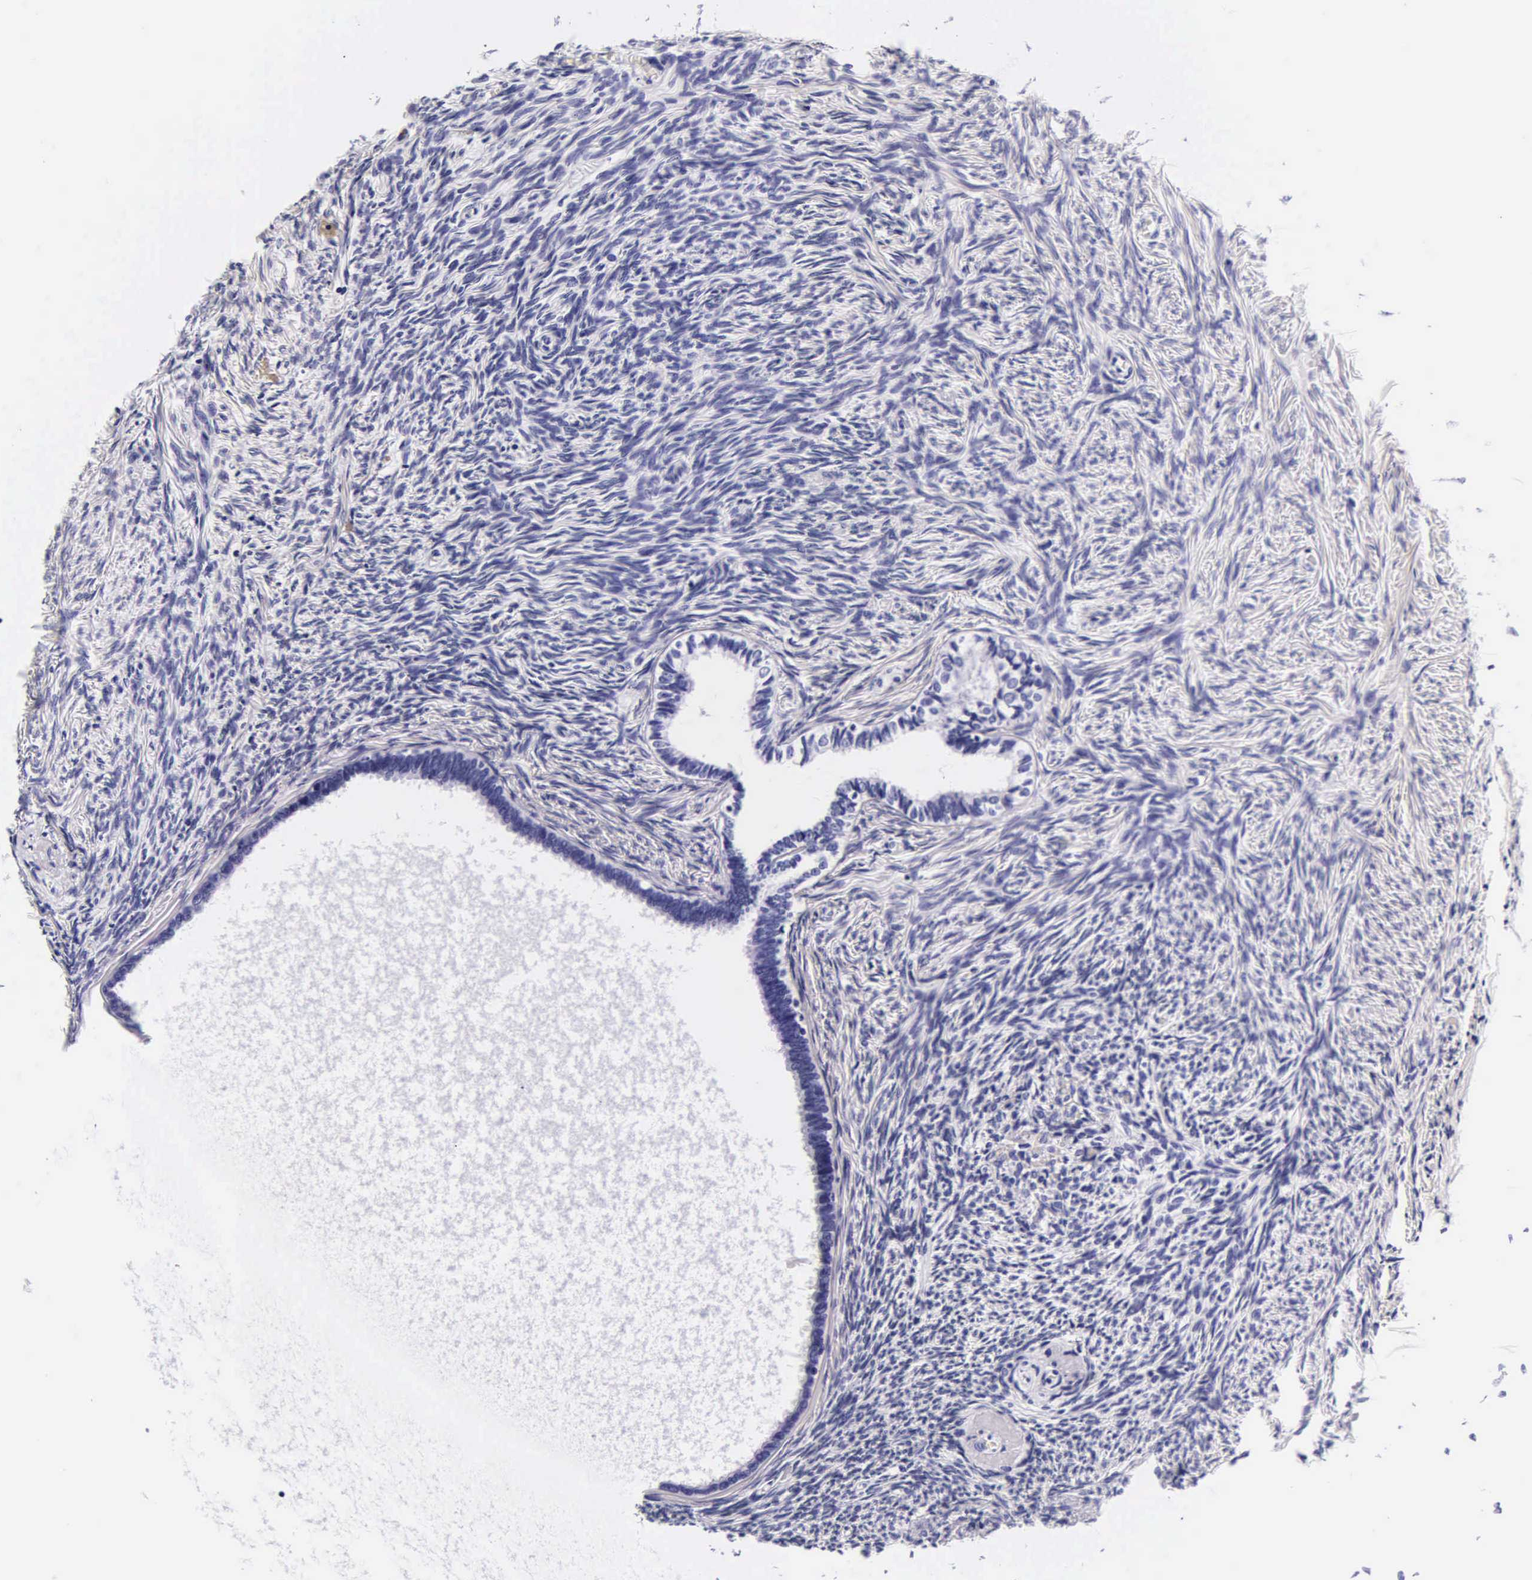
{"staining": {"intensity": "negative", "quantity": "none", "location": "none"}, "tissue": "ovary", "cell_type": "Ovarian stroma cells", "image_type": "normal", "snomed": [{"axis": "morphology", "description": "Normal tissue, NOS"}, {"axis": "topography", "description": "Ovary"}], "caption": "Immunohistochemical staining of normal ovary demonstrates no significant positivity in ovarian stroma cells. The staining is performed using DAB (3,3'-diaminobenzidine) brown chromogen with nuclei counter-stained in using hematoxylin.", "gene": "DGCR2", "patient": {"sex": "female", "age": 54}}